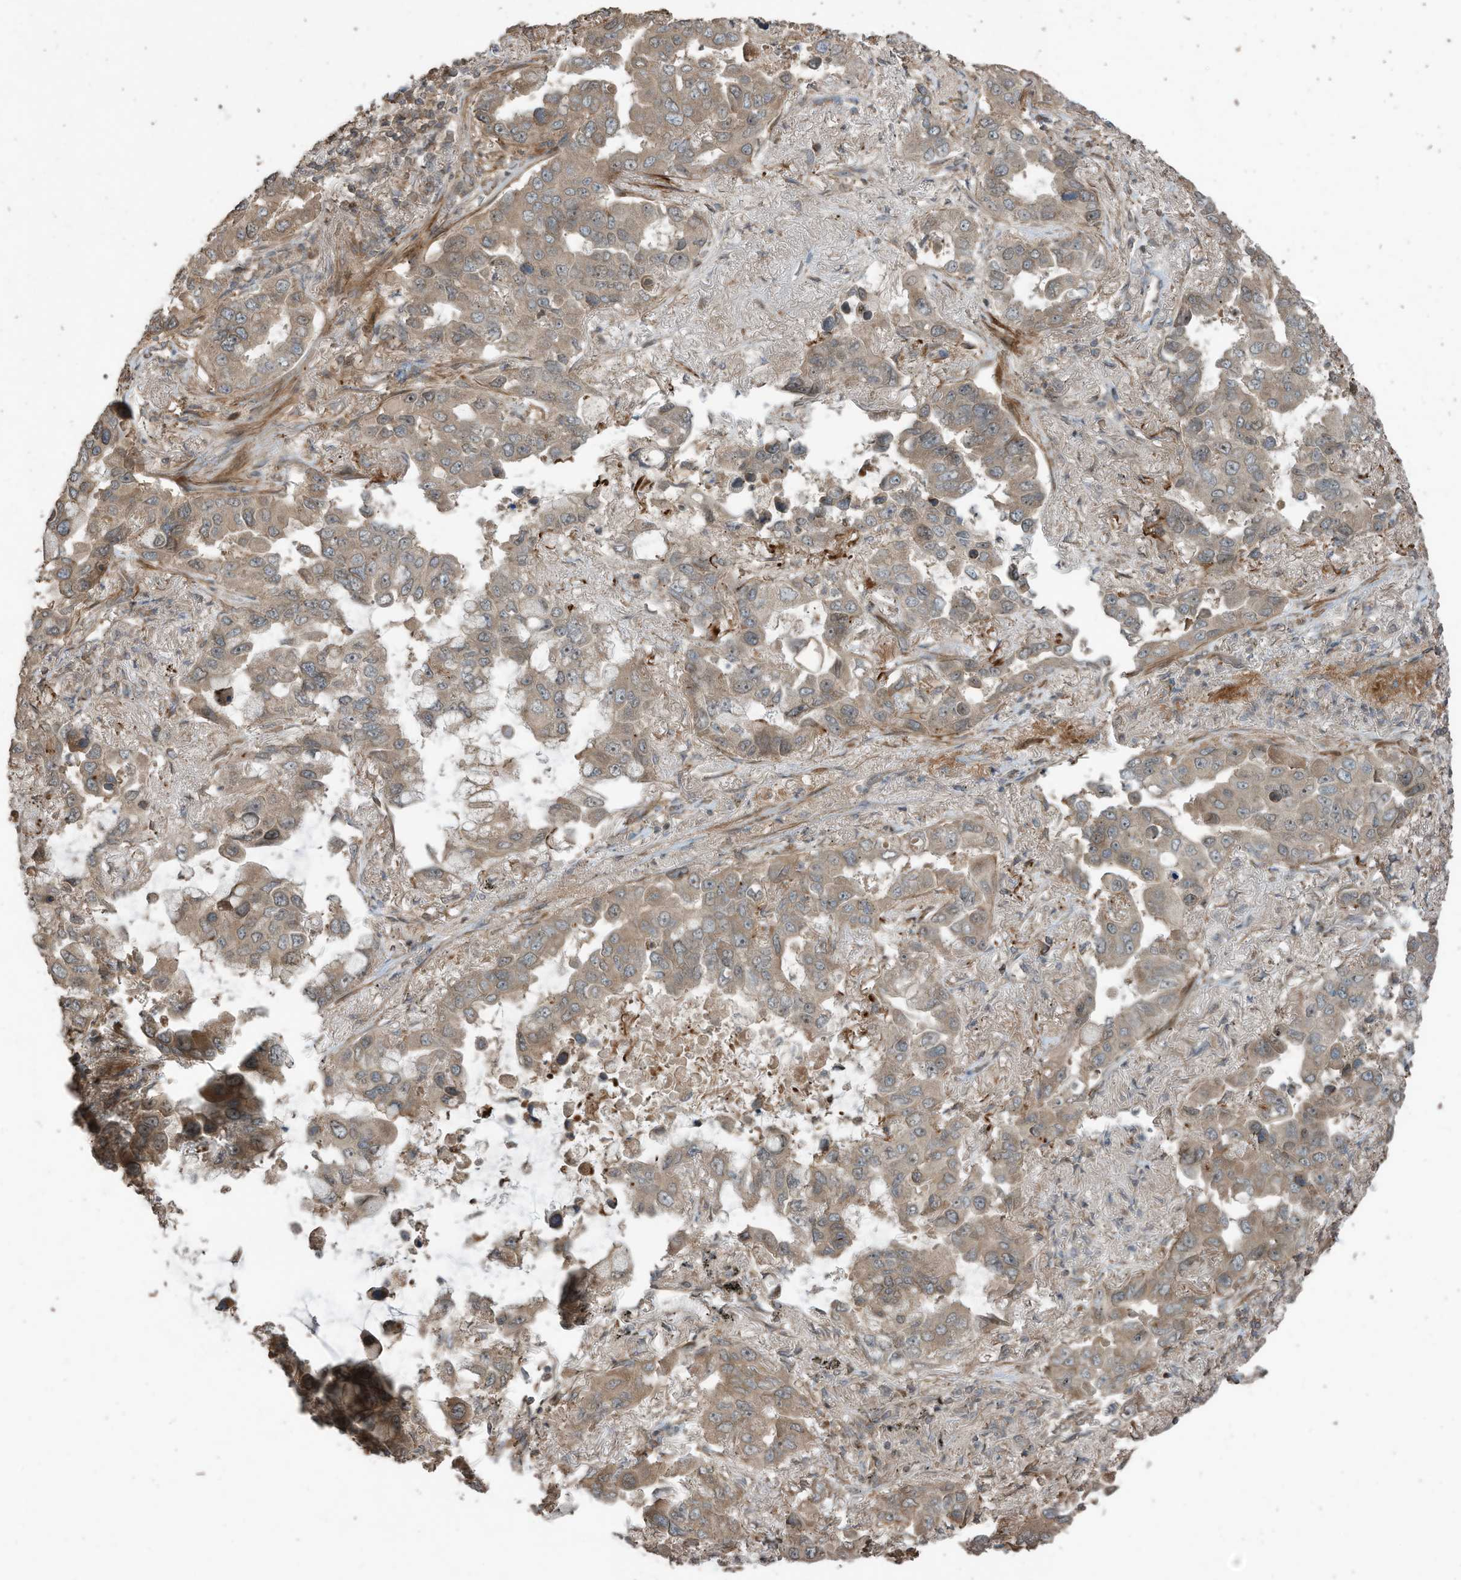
{"staining": {"intensity": "moderate", "quantity": ">75%", "location": "cytoplasmic/membranous"}, "tissue": "lung cancer", "cell_type": "Tumor cells", "image_type": "cancer", "snomed": [{"axis": "morphology", "description": "Adenocarcinoma, NOS"}, {"axis": "topography", "description": "Lung"}], "caption": "Immunohistochemical staining of human adenocarcinoma (lung) exhibits medium levels of moderate cytoplasmic/membranous positivity in about >75% of tumor cells. (brown staining indicates protein expression, while blue staining denotes nuclei).", "gene": "ZNF653", "patient": {"sex": "male", "age": 64}}